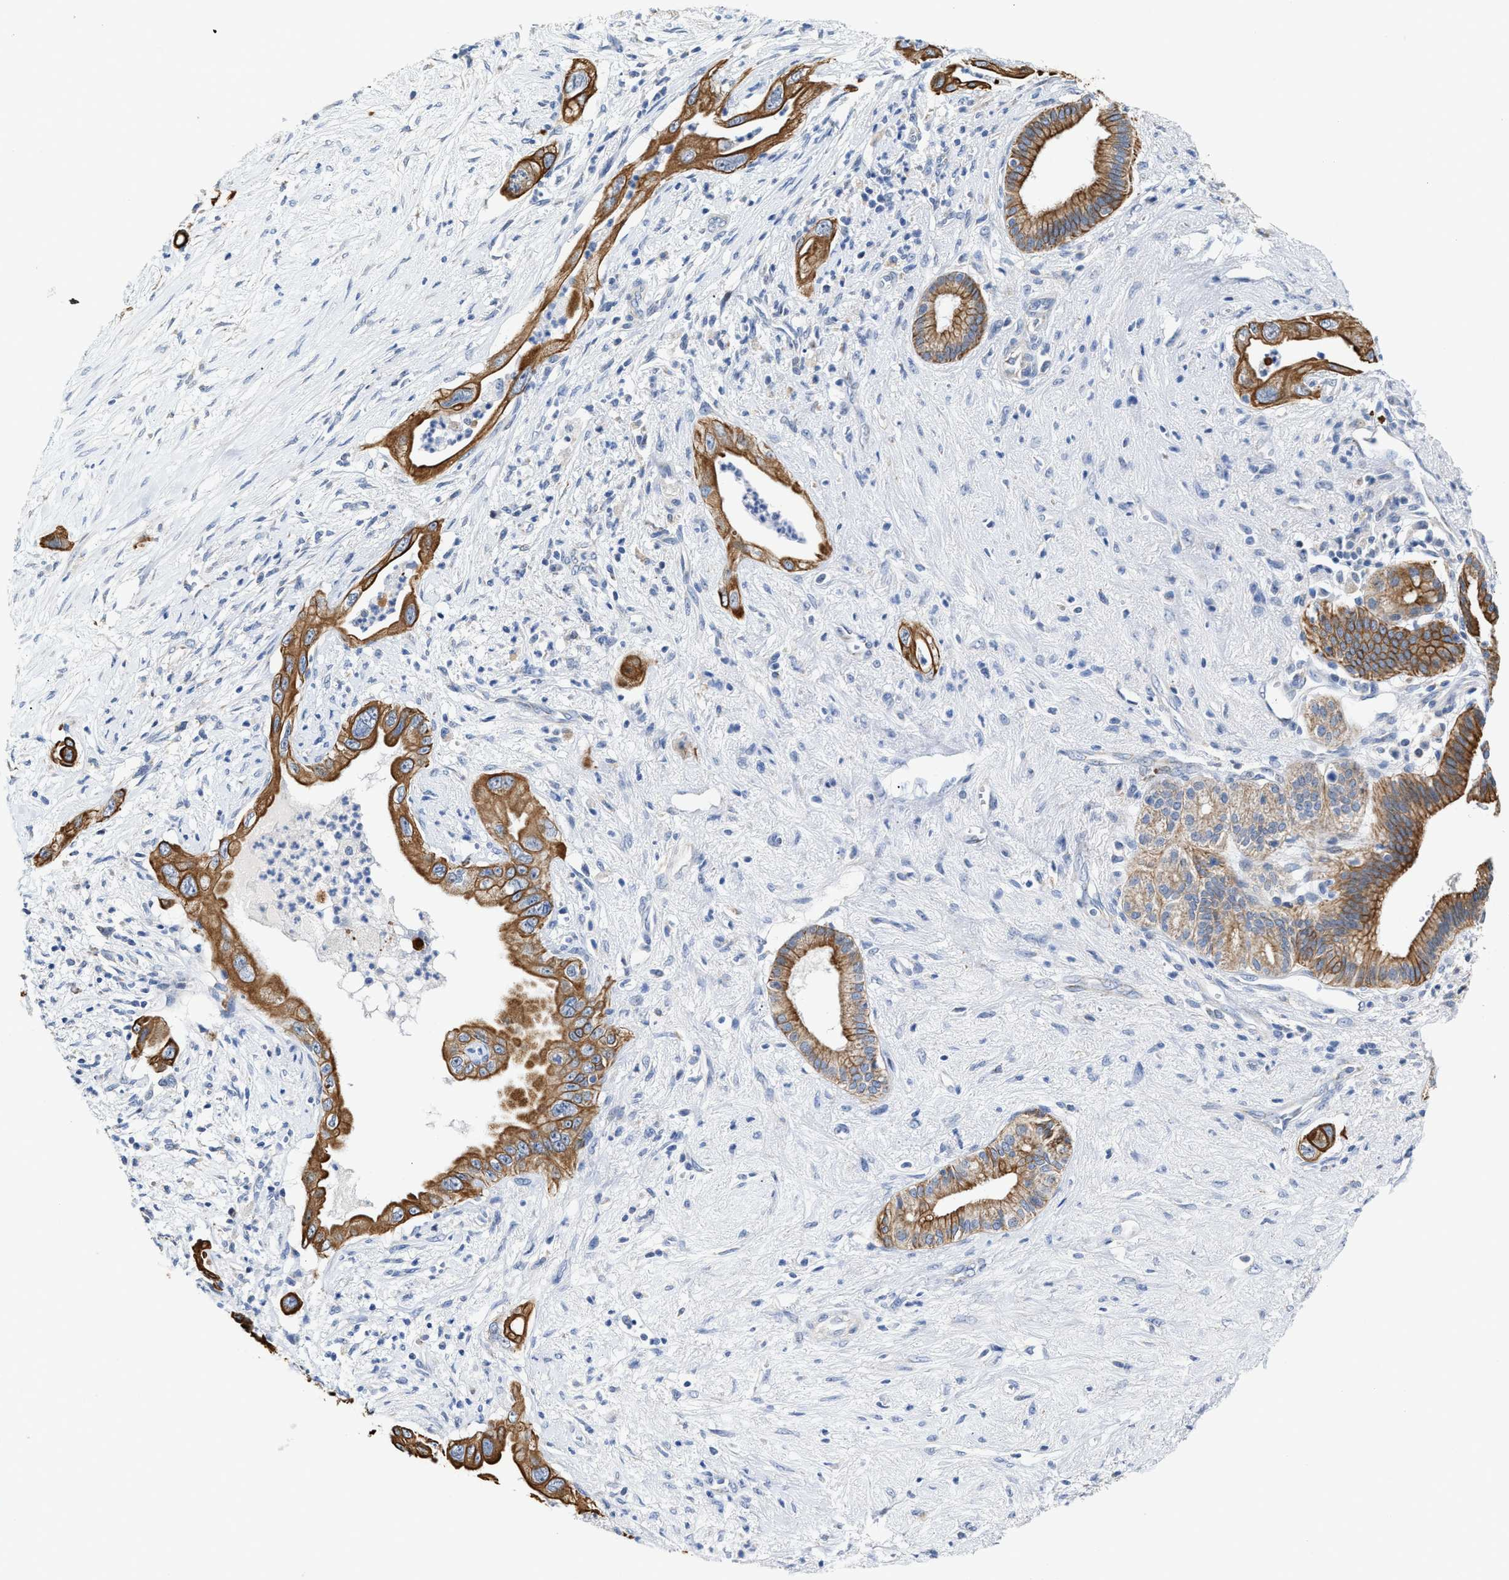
{"staining": {"intensity": "moderate", "quantity": ">75%", "location": "cytoplasmic/membranous"}, "tissue": "pancreatic cancer", "cell_type": "Tumor cells", "image_type": "cancer", "snomed": [{"axis": "morphology", "description": "Adenocarcinoma, NOS"}, {"axis": "topography", "description": "Pancreas"}], "caption": "IHC (DAB) staining of human pancreatic cancer (adenocarcinoma) reveals moderate cytoplasmic/membranous protein expression in about >75% of tumor cells.", "gene": "JAG1", "patient": {"sex": "male", "age": 59}}